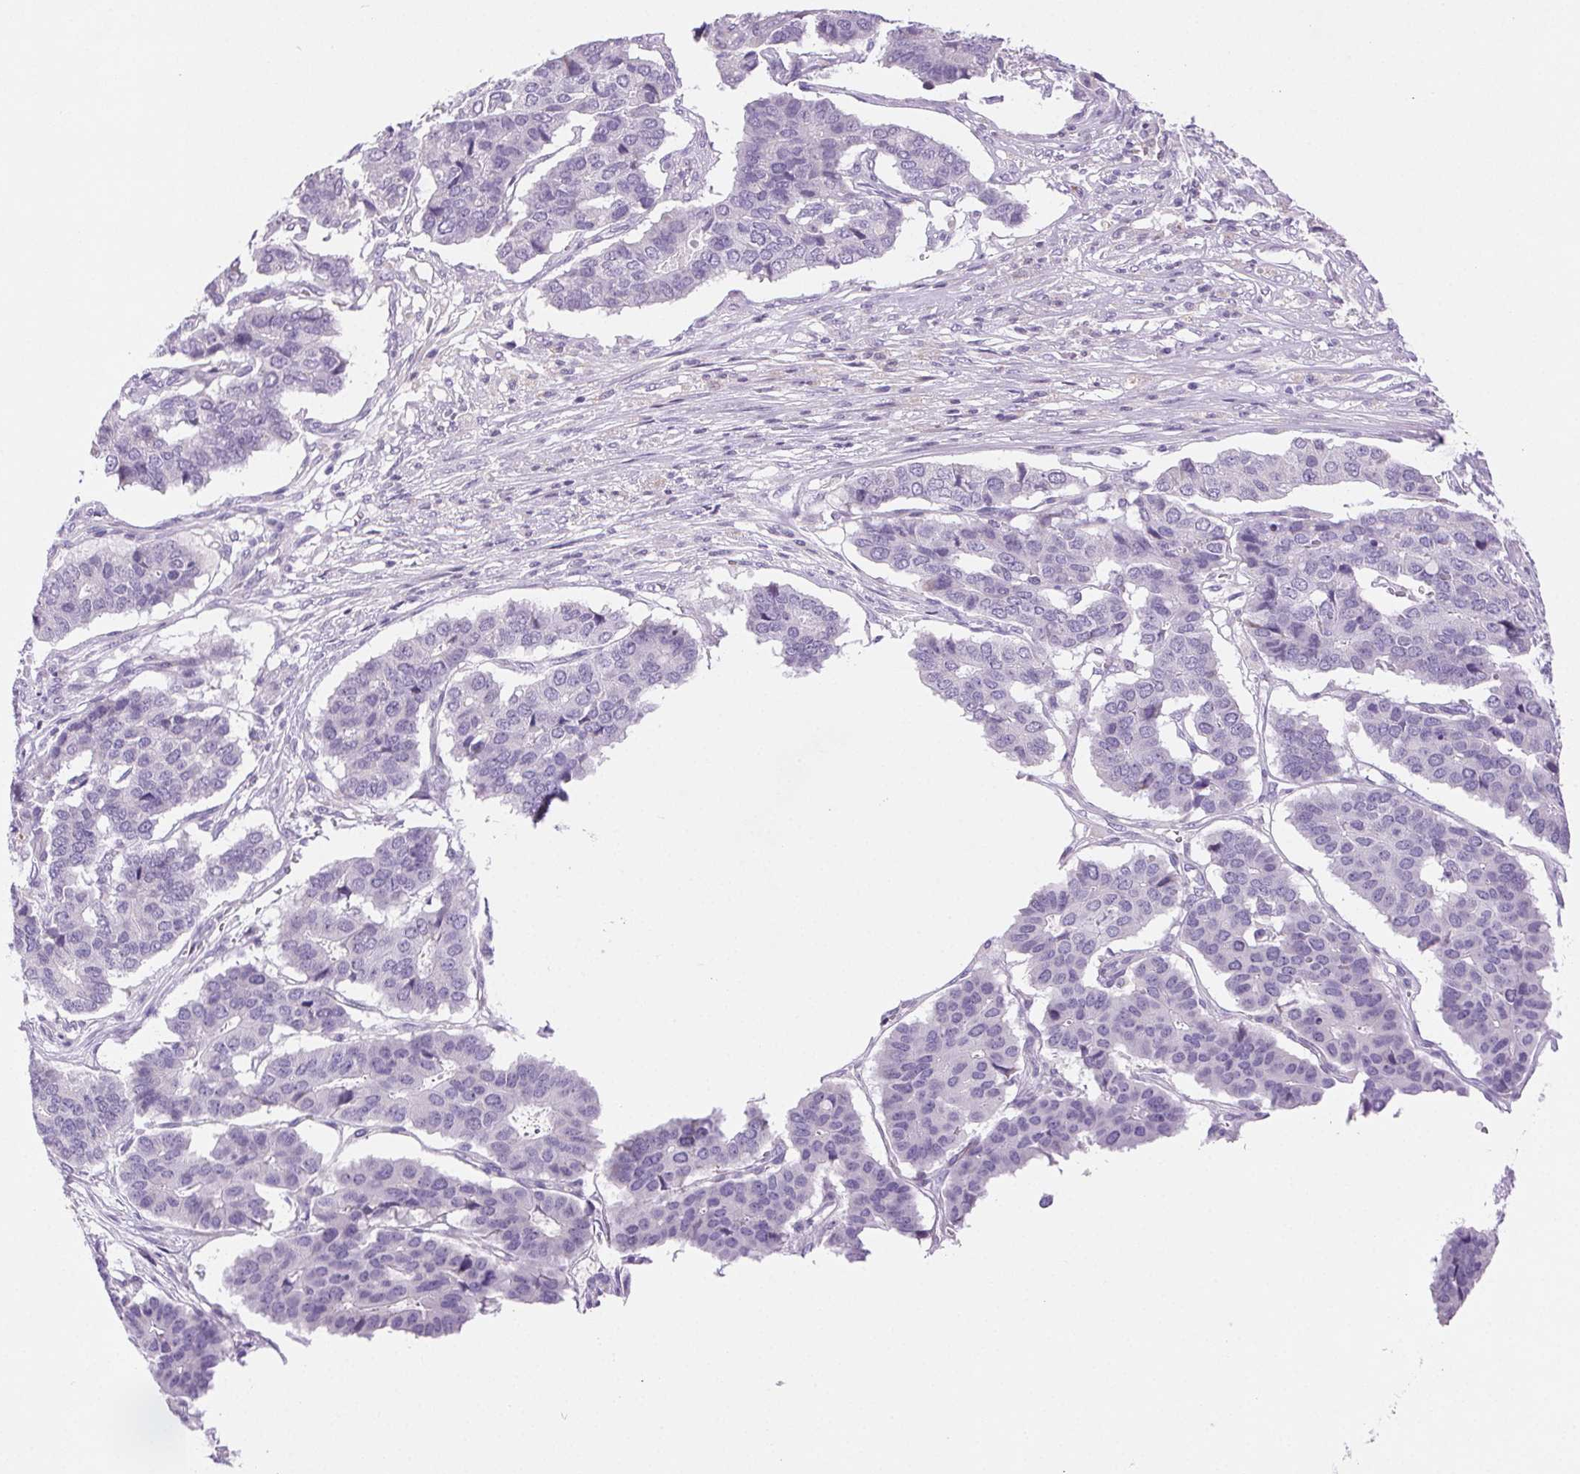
{"staining": {"intensity": "negative", "quantity": "none", "location": "none"}, "tissue": "pancreatic cancer", "cell_type": "Tumor cells", "image_type": "cancer", "snomed": [{"axis": "morphology", "description": "Adenocarcinoma, NOS"}, {"axis": "topography", "description": "Pancreas"}], "caption": "Immunohistochemistry (IHC) image of adenocarcinoma (pancreatic) stained for a protein (brown), which displays no expression in tumor cells. (DAB IHC visualized using brightfield microscopy, high magnification).", "gene": "ARHGAP11B", "patient": {"sex": "male", "age": 50}}